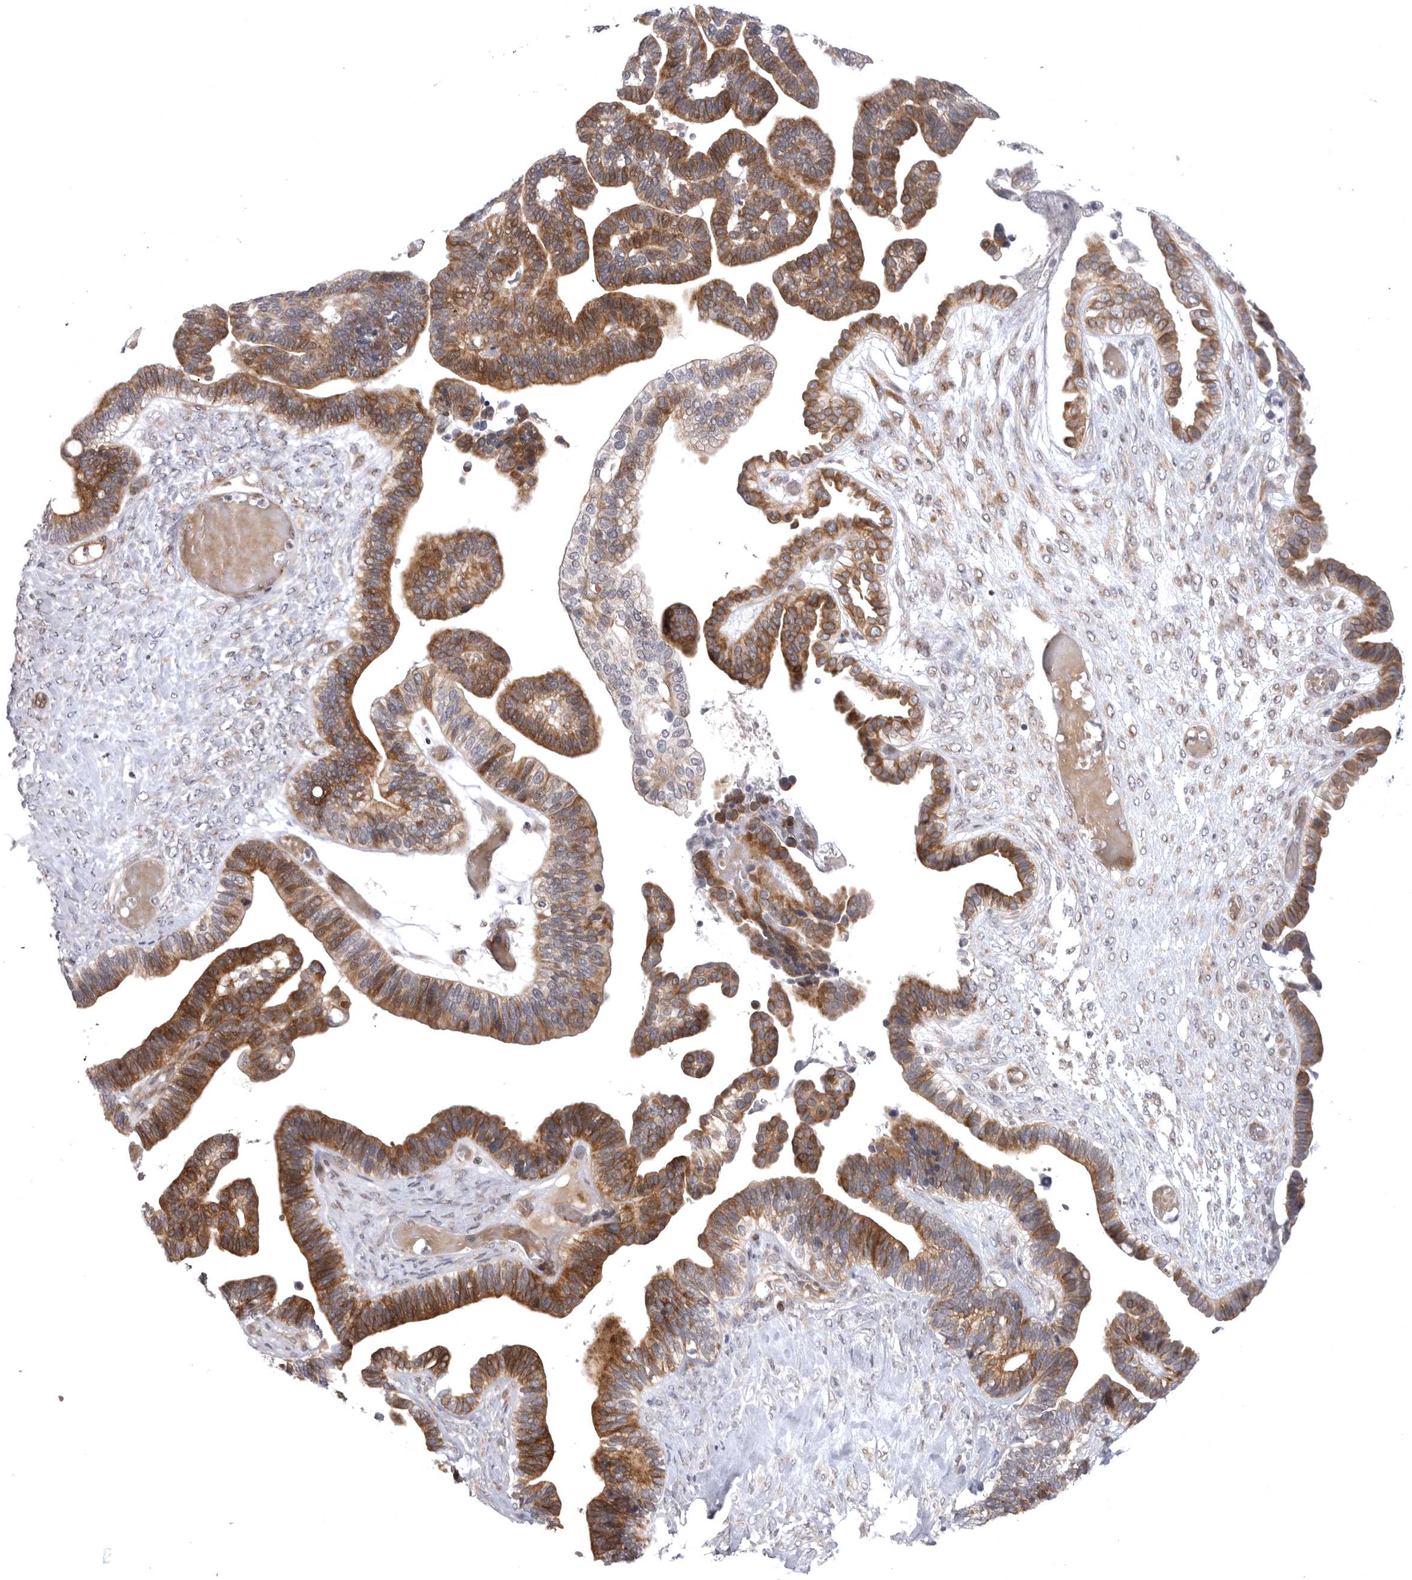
{"staining": {"intensity": "moderate", "quantity": ">75%", "location": "cytoplasmic/membranous"}, "tissue": "ovarian cancer", "cell_type": "Tumor cells", "image_type": "cancer", "snomed": [{"axis": "morphology", "description": "Cystadenocarcinoma, serous, NOS"}, {"axis": "topography", "description": "Ovary"}], "caption": "A medium amount of moderate cytoplasmic/membranous positivity is identified in approximately >75% of tumor cells in serous cystadenocarcinoma (ovarian) tissue.", "gene": "CD300LD", "patient": {"sex": "female", "age": 56}}